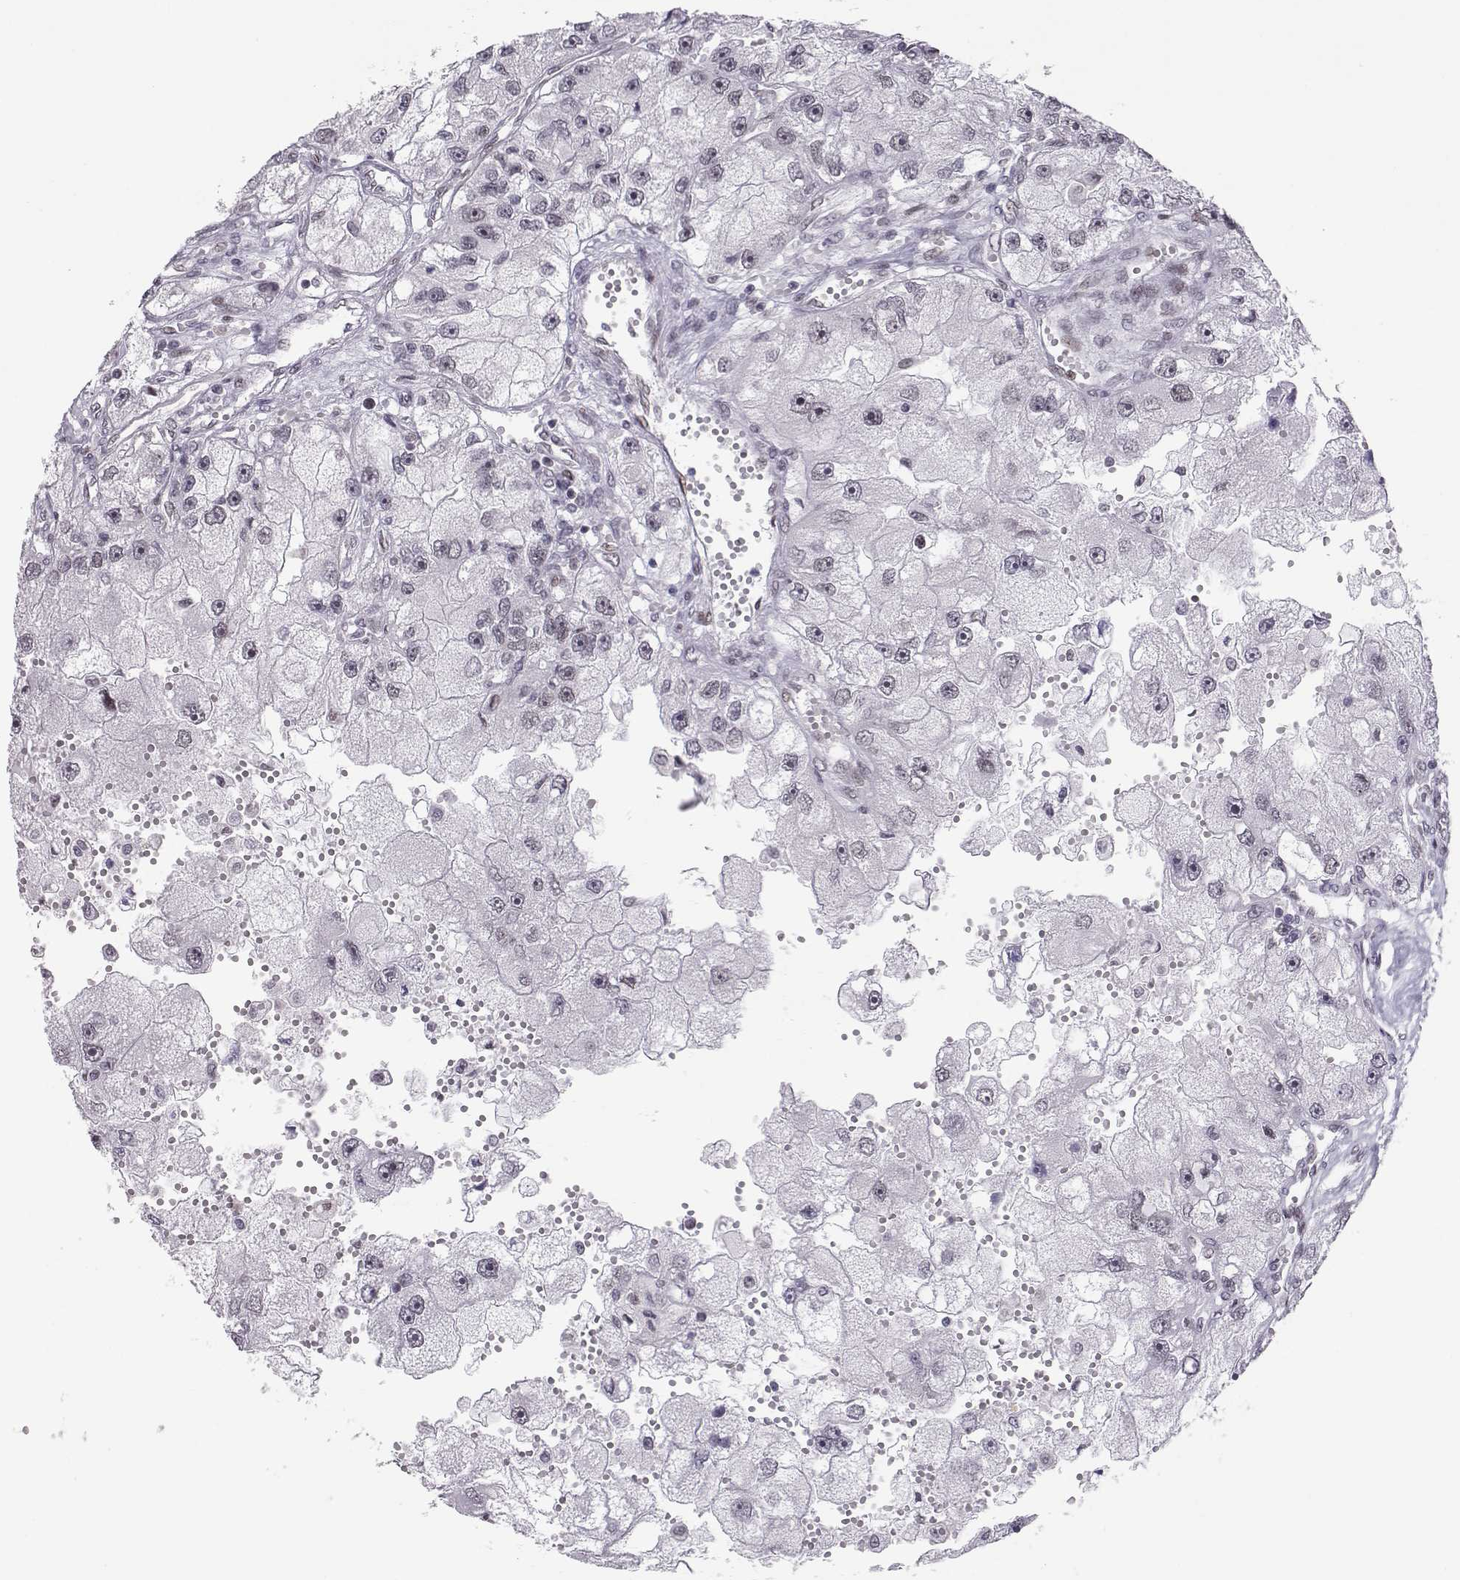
{"staining": {"intensity": "negative", "quantity": "none", "location": "none"}, "tissue": "renal cancer", "cell_type": "Tumor cells", "image_type": "cancer", "snomed": [{"axis": "morphology", "description": "Adenocarcinoma, NOS"}, {"axis": "topography", "description": "Kidney"}], "caption": "Tumor cells show no significant protein expression in renal adenocarcinoma.", "gene": "SIX6", "patient": {"sex": "male", "age": 63}}